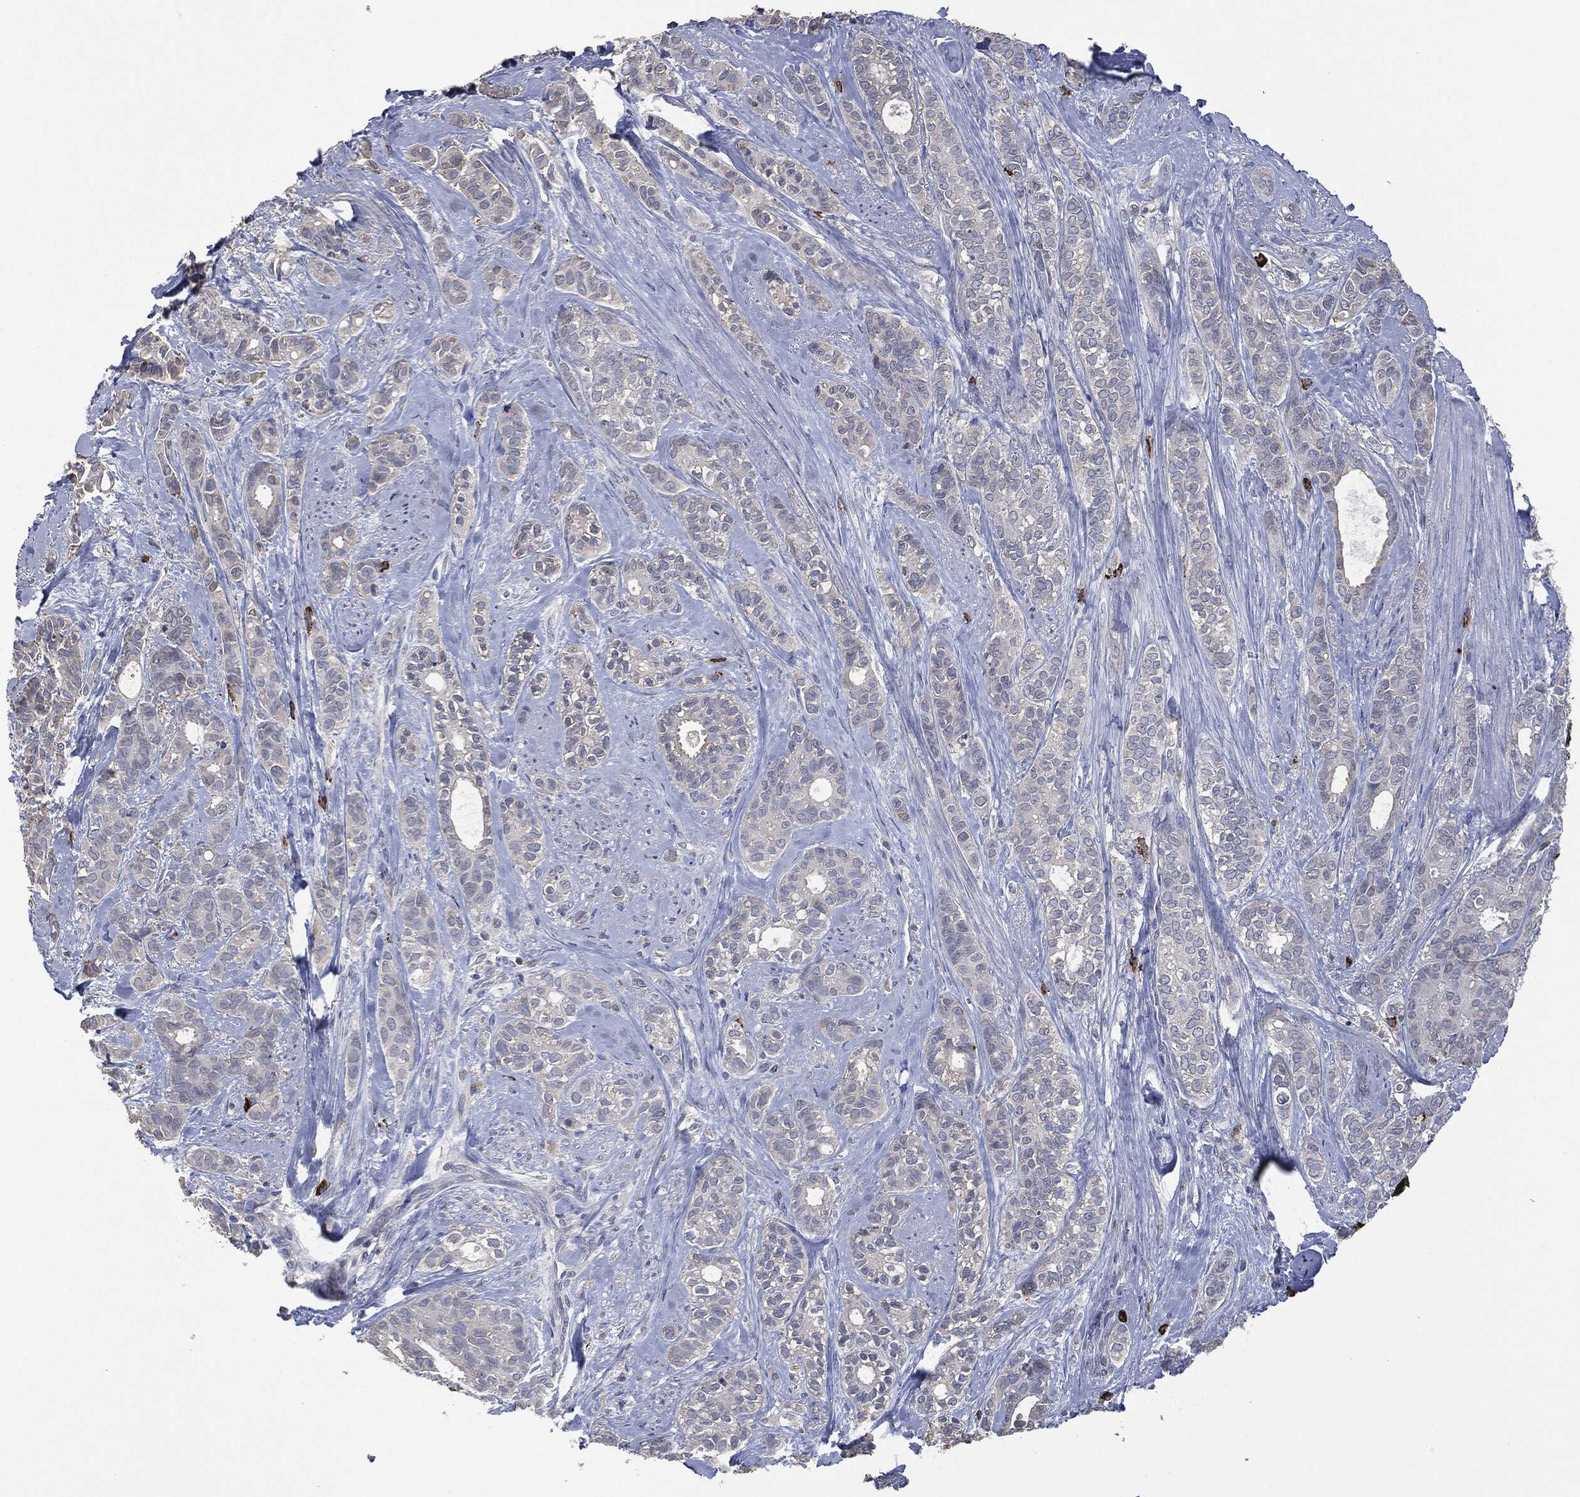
{"staining": {"intensity": "negative", "quantity": "none", "location": "none"}, "tissue": "breast cancer", "cell_type": "Tumor cells", "image_type": "cancer", "snomed": [{"axis": "morphology", "description": "Duct carcinoma"}, {"axis": "topography", "description": "Breast"}], "caption": "DAB (3,3'-diaminobenzidine) immunohistochemical staining of human intraductal carcinoma (breast) reveals no significant expression in tumor cells.", "gene": "CD33", "patient": {"sex": "female", "age": 71}}